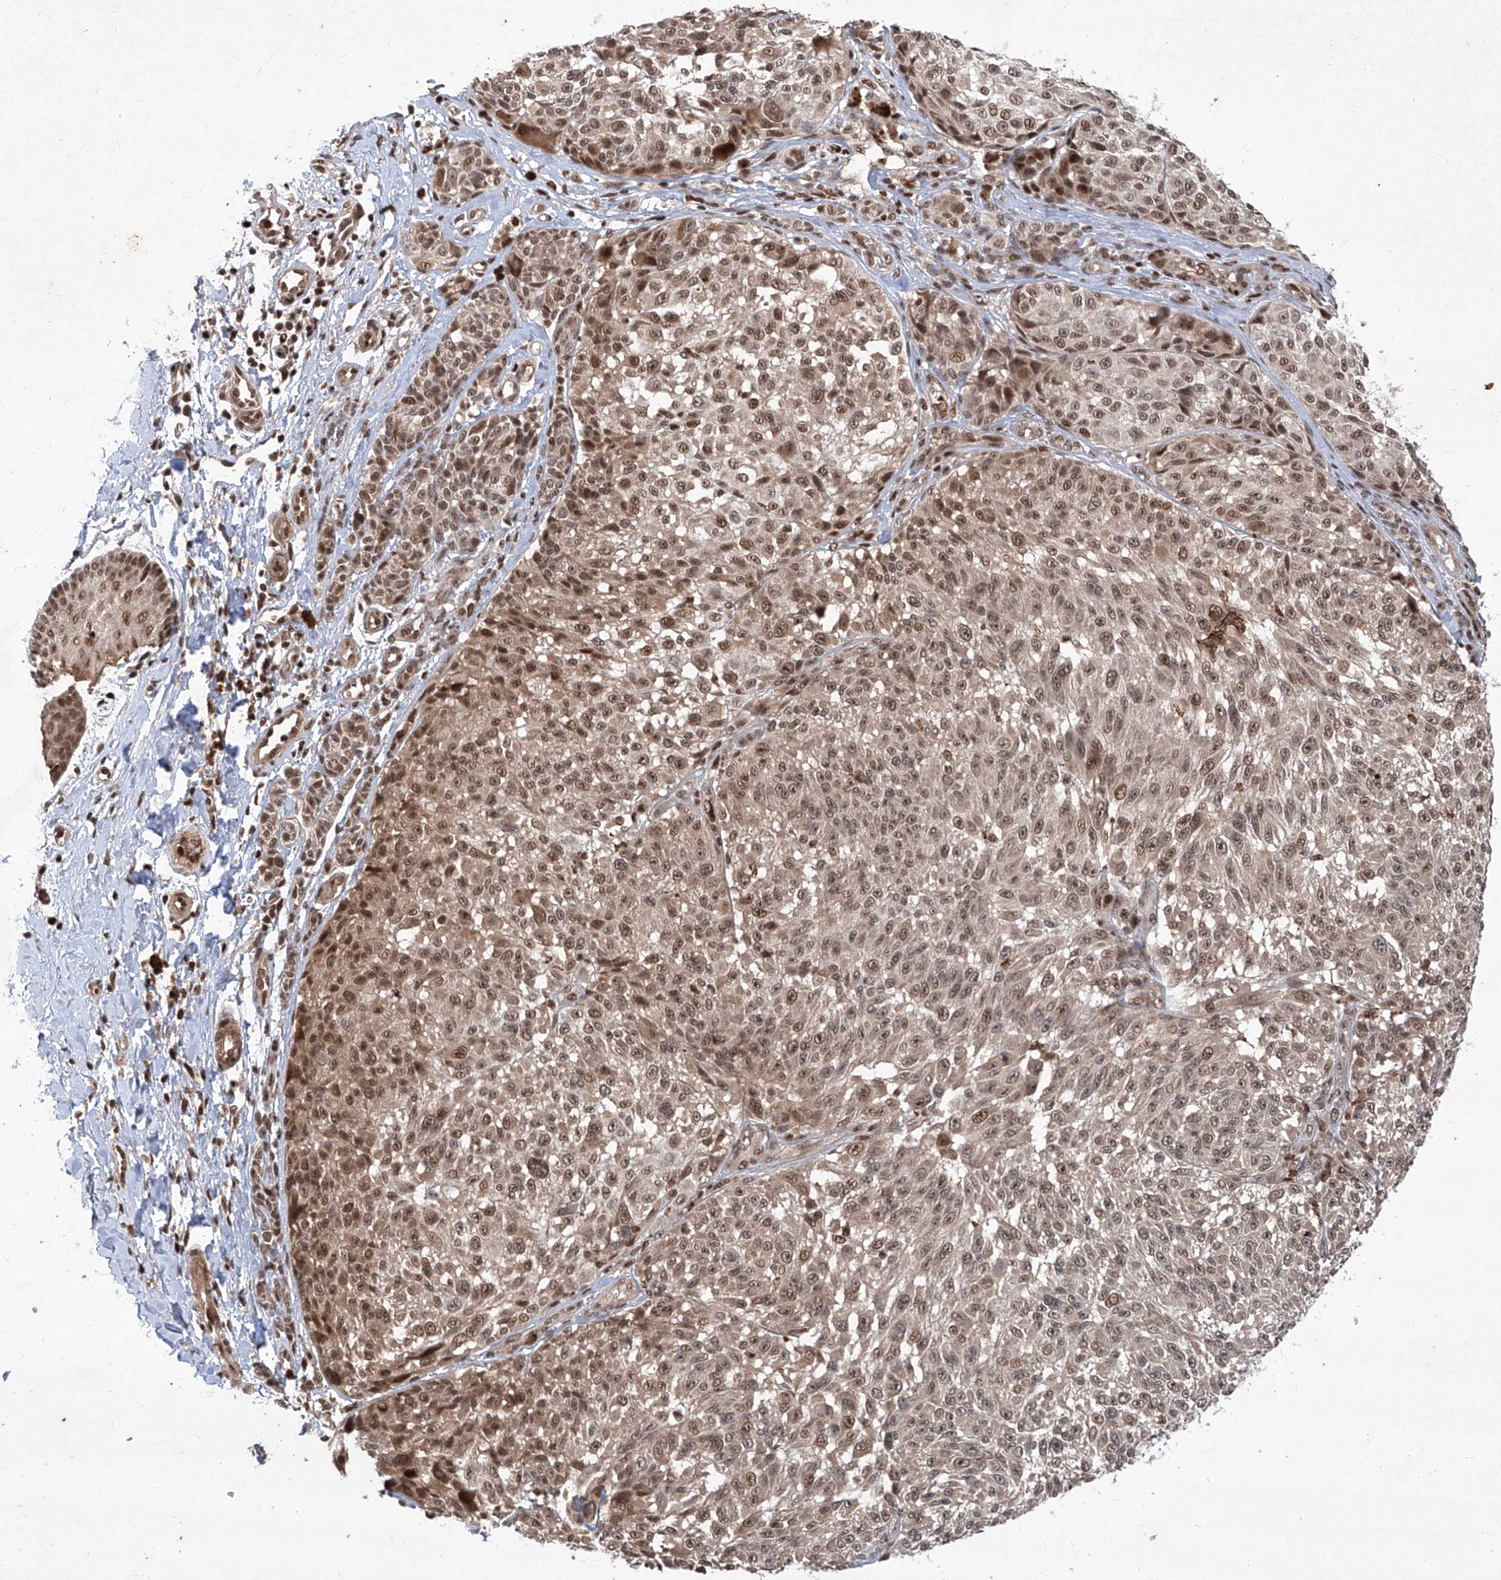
{"staining": {"intensity": "moderate", "quantity": ">75%", "location": "nuclear"}, "tissue": "melanoma", "cell_type": "Tumor cells", "image_type": "cancer", "snomed": [{"axis": "morphology", "description": "Malignant melanoma, NOS"}, {"axis": "topography", "description": "Skin"}], "caption": "Immunohistochemistry (IHC) staining of malignant melanoma, which reveals medium levels of moderate nuclear expression in about >75% of tumor cells indicating moderate nuclear protein expression. The staining was performed using DAB (brown) for protein detection and nuclei were counterstained in hematoxylin (blue).", "gene": "IRF2", "patient": {"sex": "male", "age": 83}}